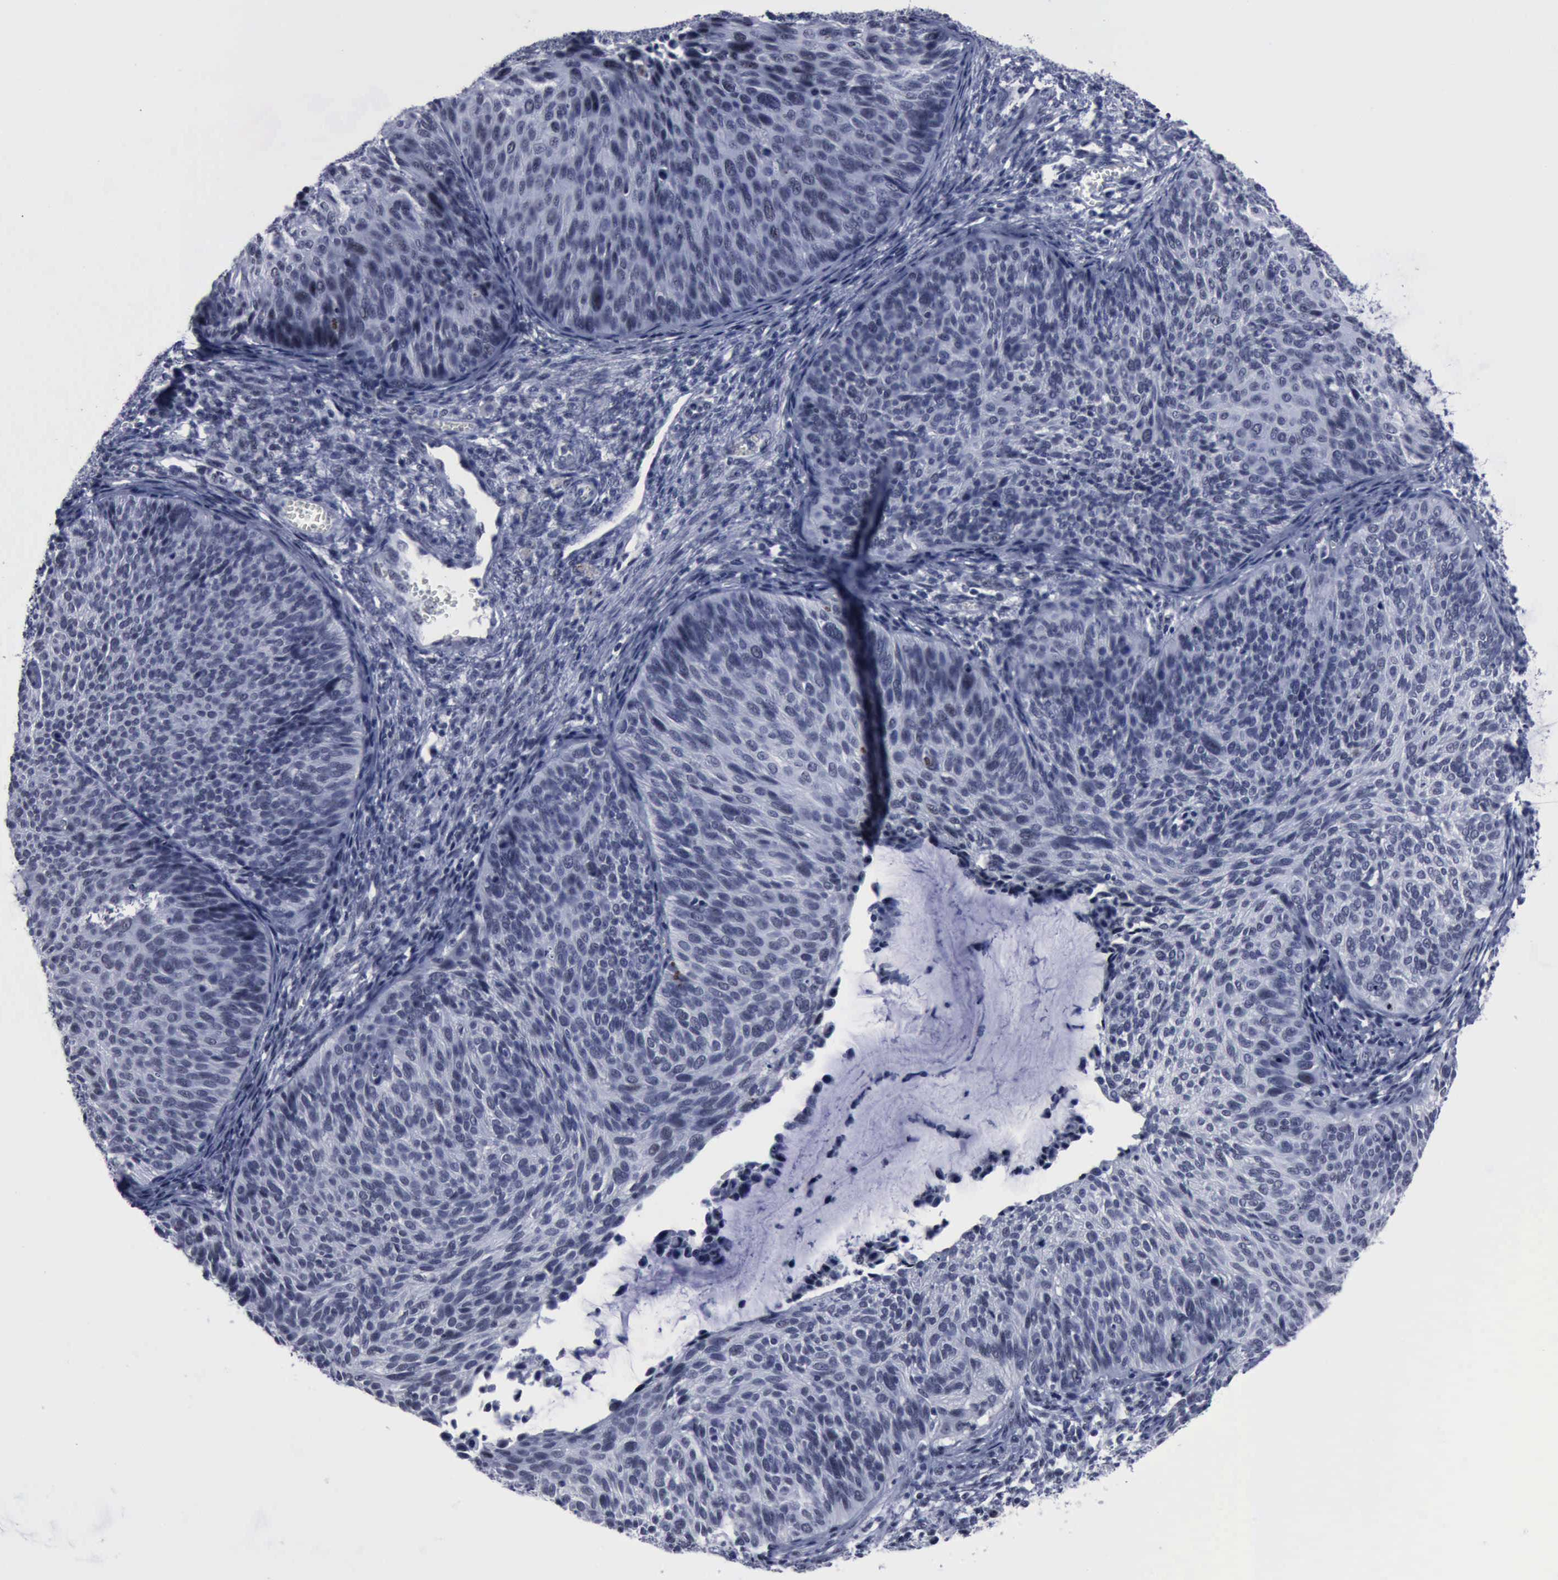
{"staining": {"intensity": "negative", "quantity": "none", "location": "none"}, "tissue": "cervical cancer", "cell_type": "Tumor cells", "image_type": "cancer", "snomed": [{"axis": "morphology", "description": "Squamous cell carcinoma, NOS"}, {"axis": "topography", "description": "Cervix"}], "caption": "Cervical cancer was stained to show a protein in brown. There is no significant expression in tumor cells.", "gene": "BRD1", "patient": {"sex": "female", "age": 36}}